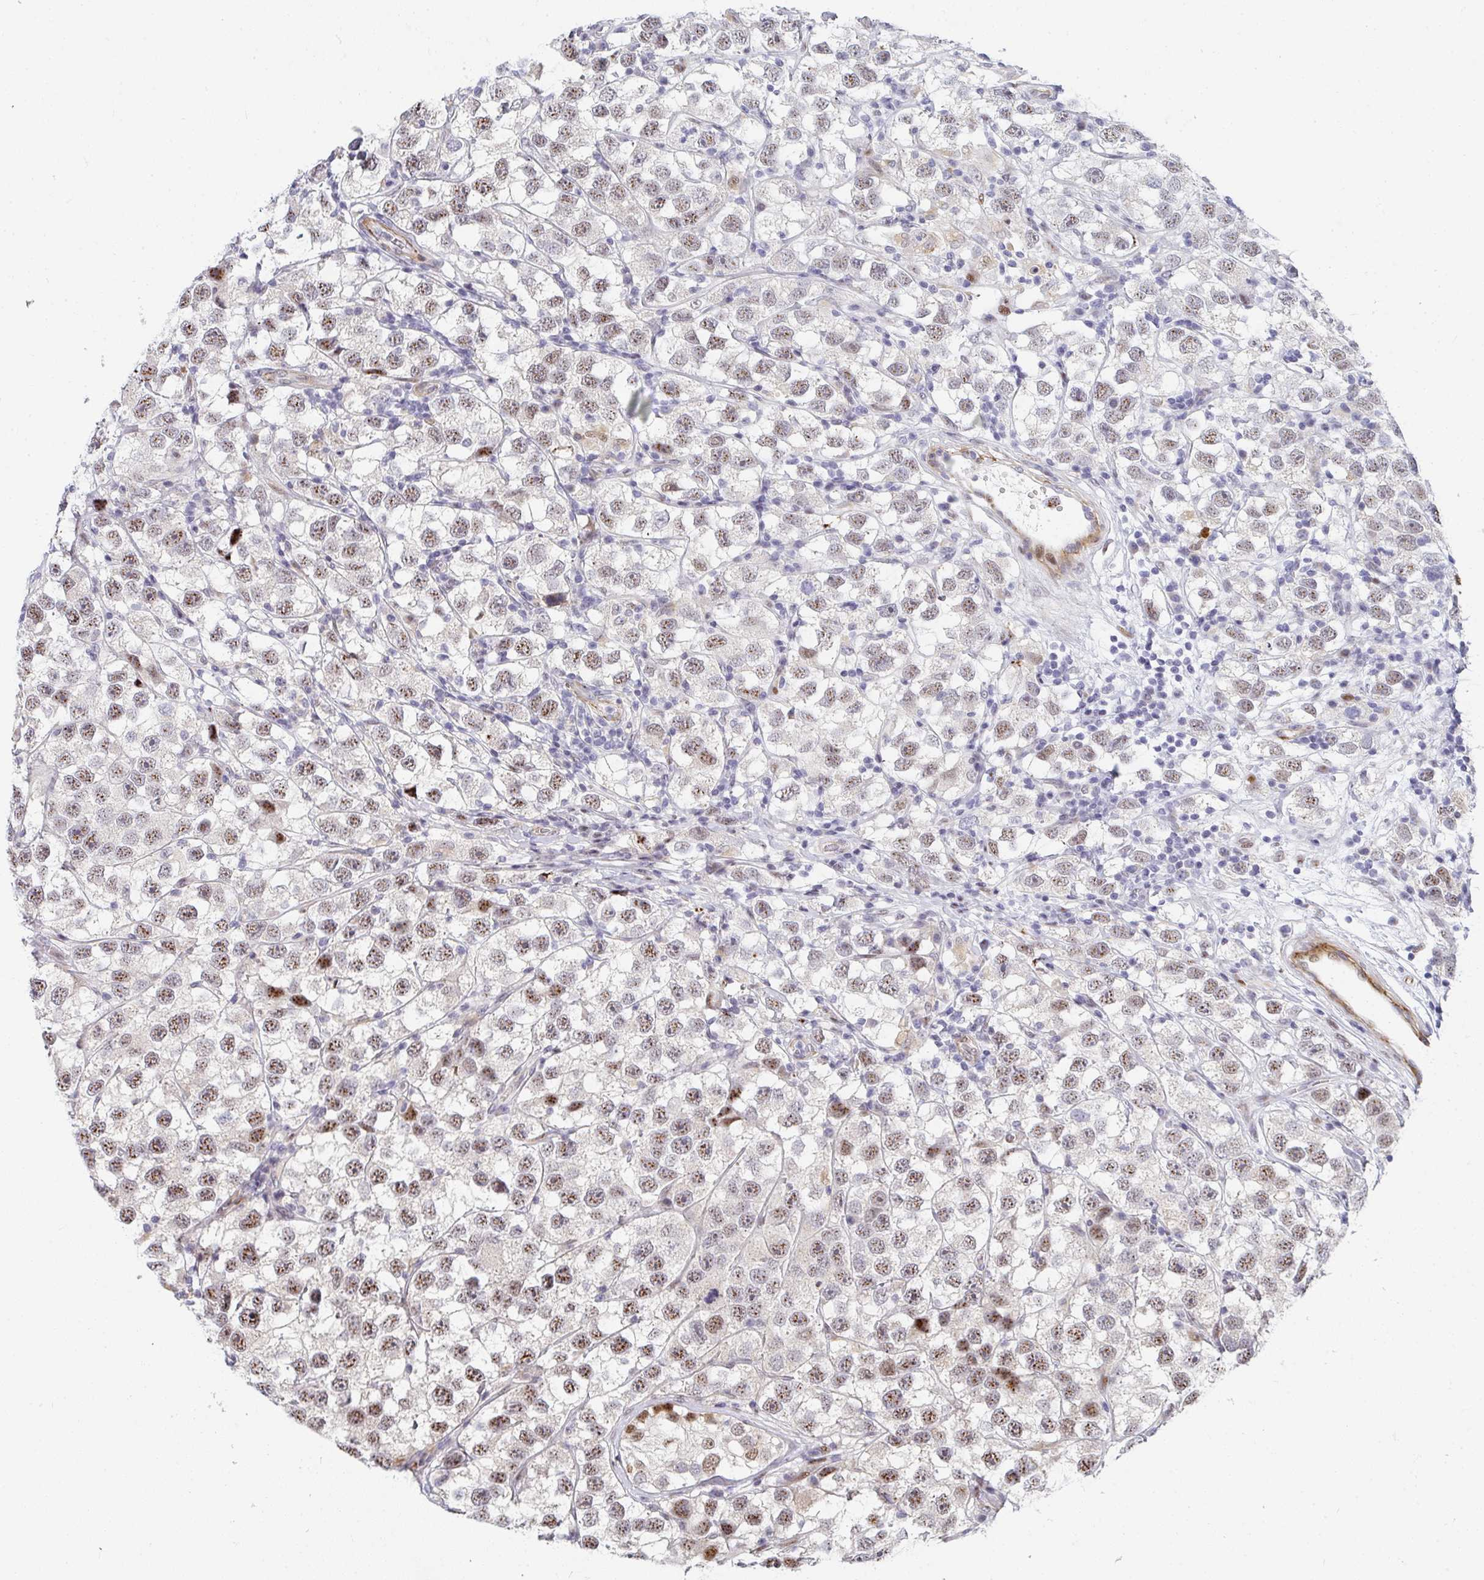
{"staining": {"intensity": "moderate", "quantity": ">75%", "location": "nuclear"}, "tissue": "testis cancer", "cell_type": "Tumor cells", "image_type": "cancer", "snomed": [{"axis": "morphology", "description": "Seminoma, NOS"}, {"axis": "topography", "description": "Testis"}], "caption": "Human seminoma (testis) stained with a brown dye exhibits moderate nuclear positive positivity in about >75% of tumor cells.", "gene": "ZIC3", "patient": {"sex": "male", "age": 26}}